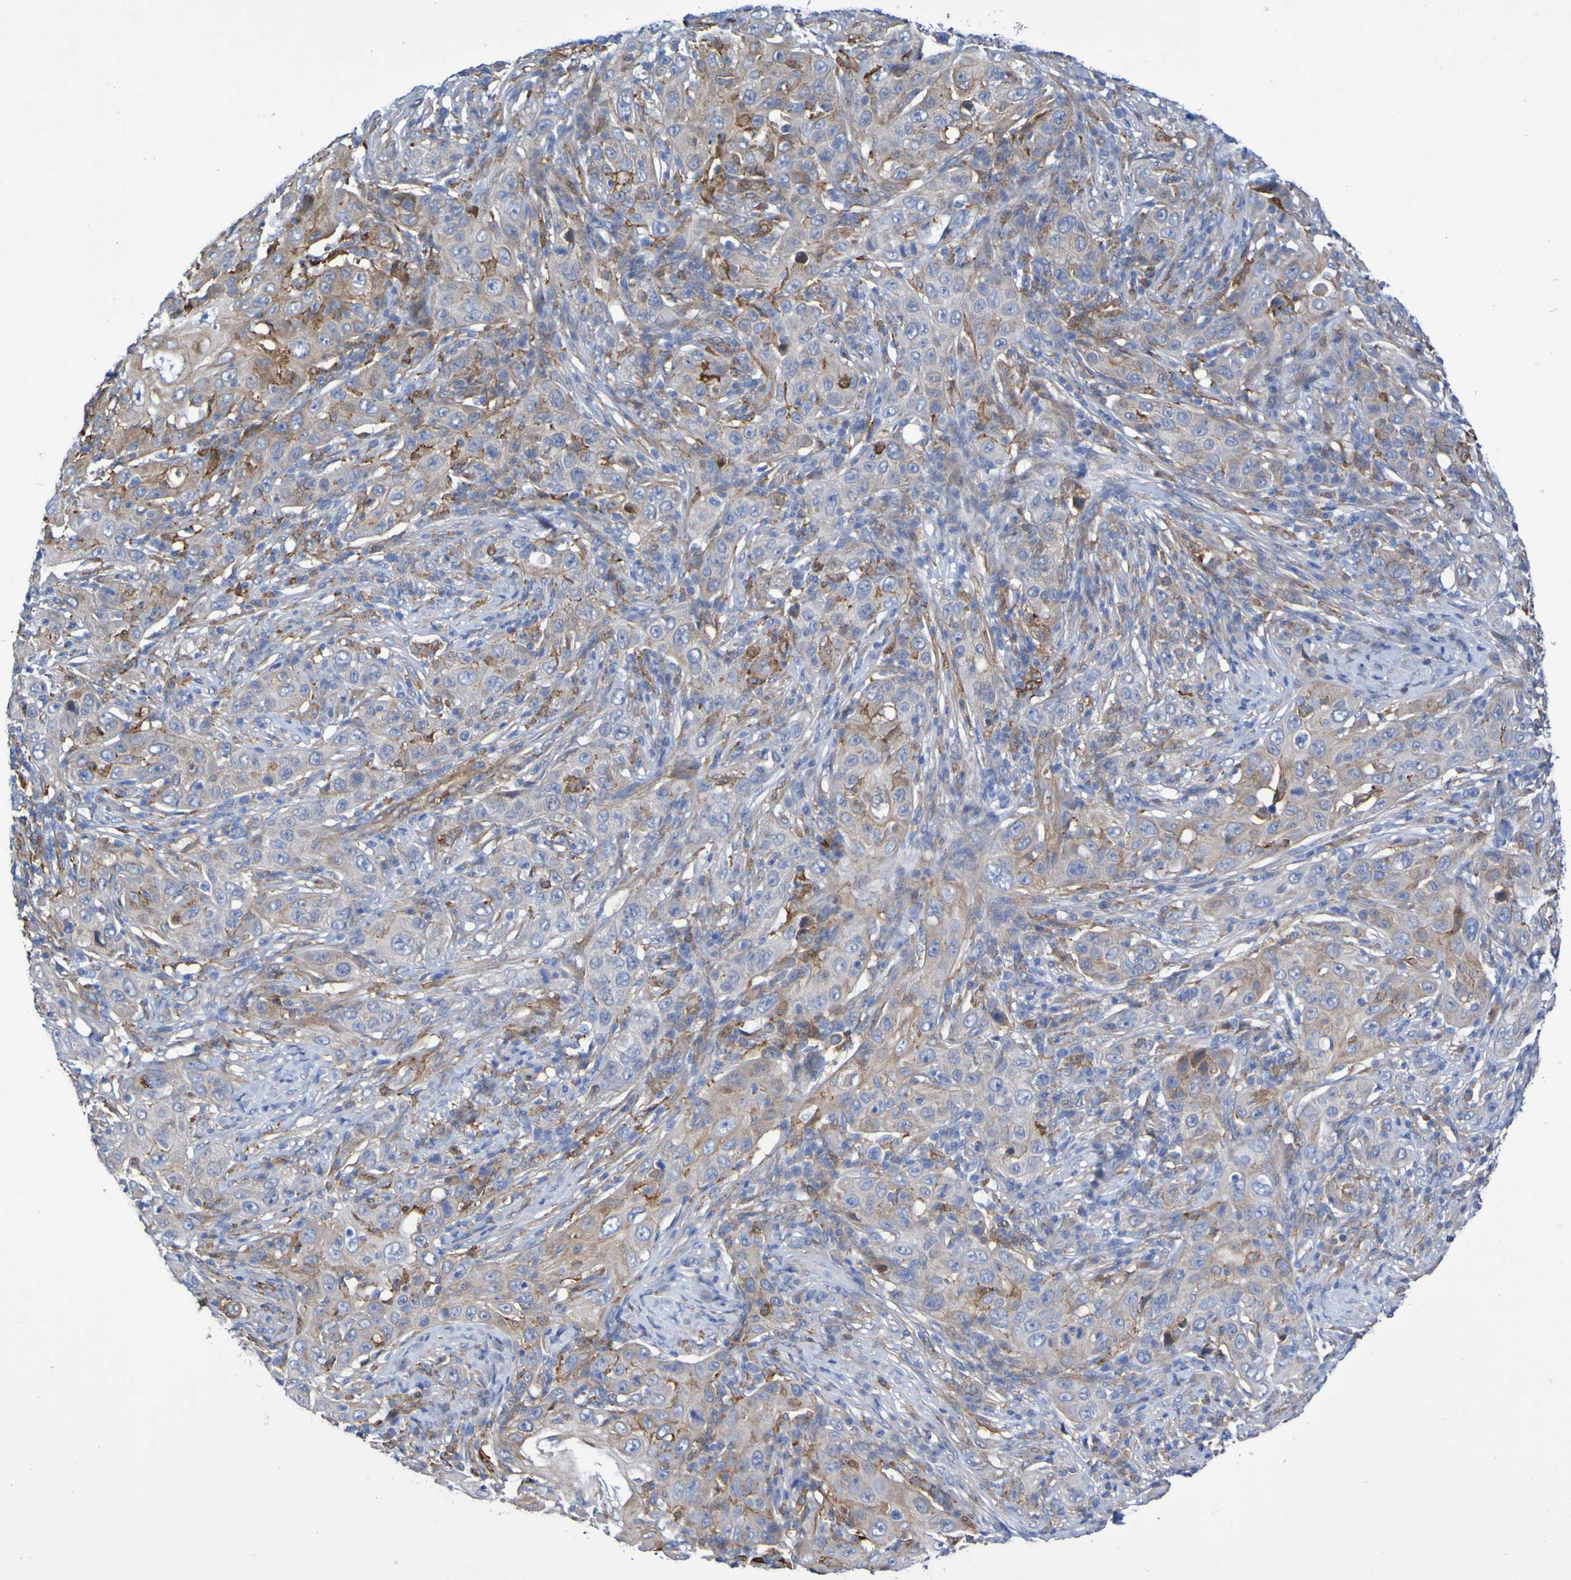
{"staining": {"intensity": "moderate", "quantity": "25%-75%", "location": "cytoplasmic/membranous"}, "tissue": "skin cancer", "cell_type": "Tumor cells", "image_type": "cancer", "snomed": [{"axis": "morphology", "description": "Squamous cell carcinoma, NOS"}, {"axis": "topography", "description": "Skin"}], "caption": "A medium amount of moderate cytoplasmic/membranous positivity is present in about 25%-75% of tumor cells in squamous cell carcinoma (skin) tissue.", "gene": "SCRG1", "patient": {"sex": "female", "age": 88}}